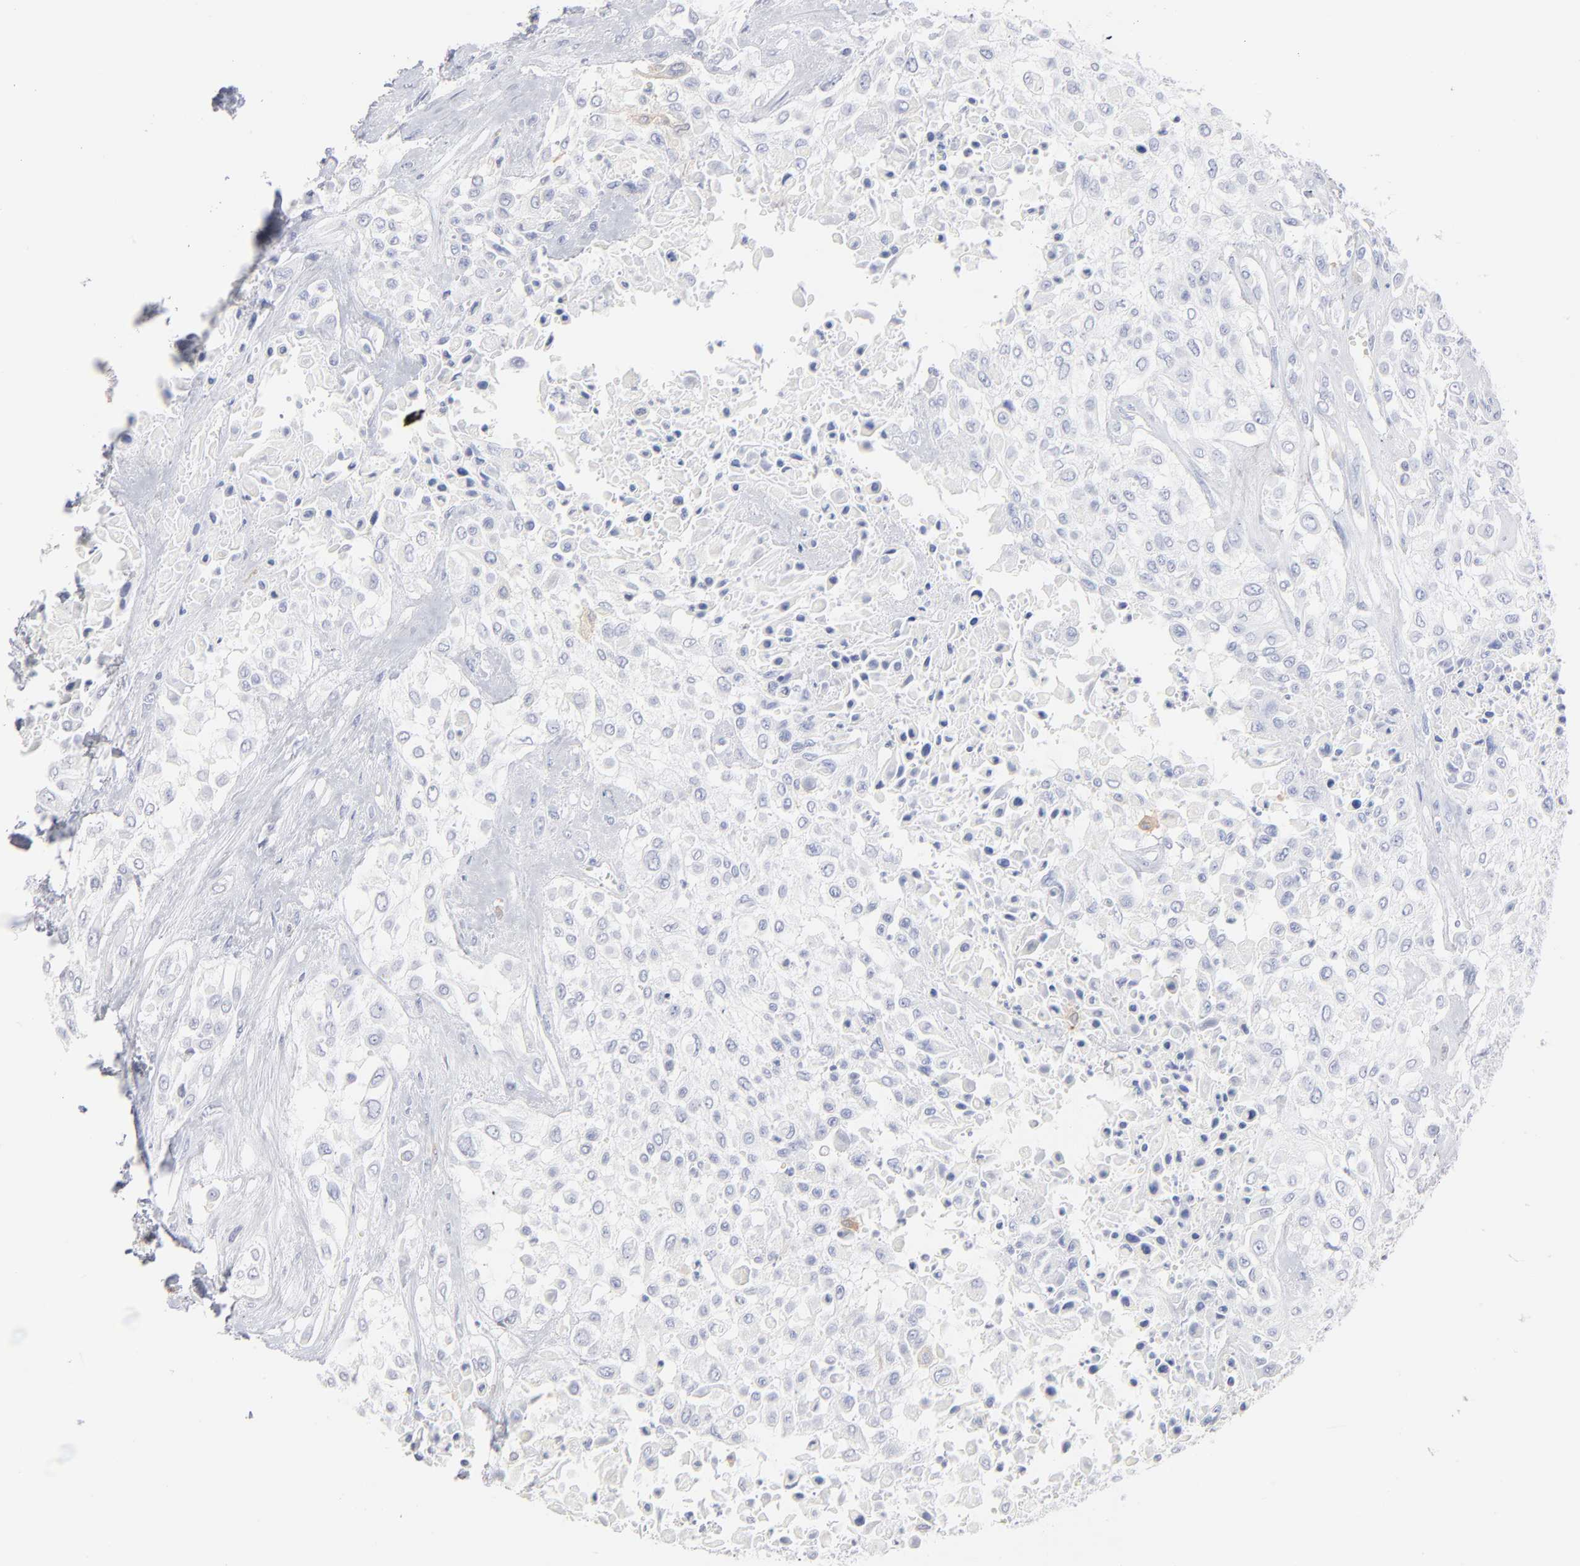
{"staining": {"intensity": "negative", "quantity": "none", "location": "none"}, "tissue": "urothelial cancer", "cell_type": "Tumor cells", "image_type": "cancer", "snomed": [{"axis": "morphology", "description": "Urothelial carcinoma, High grade"}, {"axis": "topography", "description": "Urinary bladder"}], "caption": "DAB (3,3'-diaminobenzidine) immunohistochemical staining of urothelial cancer demonstrates no significant expression in tumor cells. (DAB immunohistochemistry visualized using brightfield microscopy, high magnification).", "gene": "IFIT2", "patient": {"sex": "male", "age": 57}}